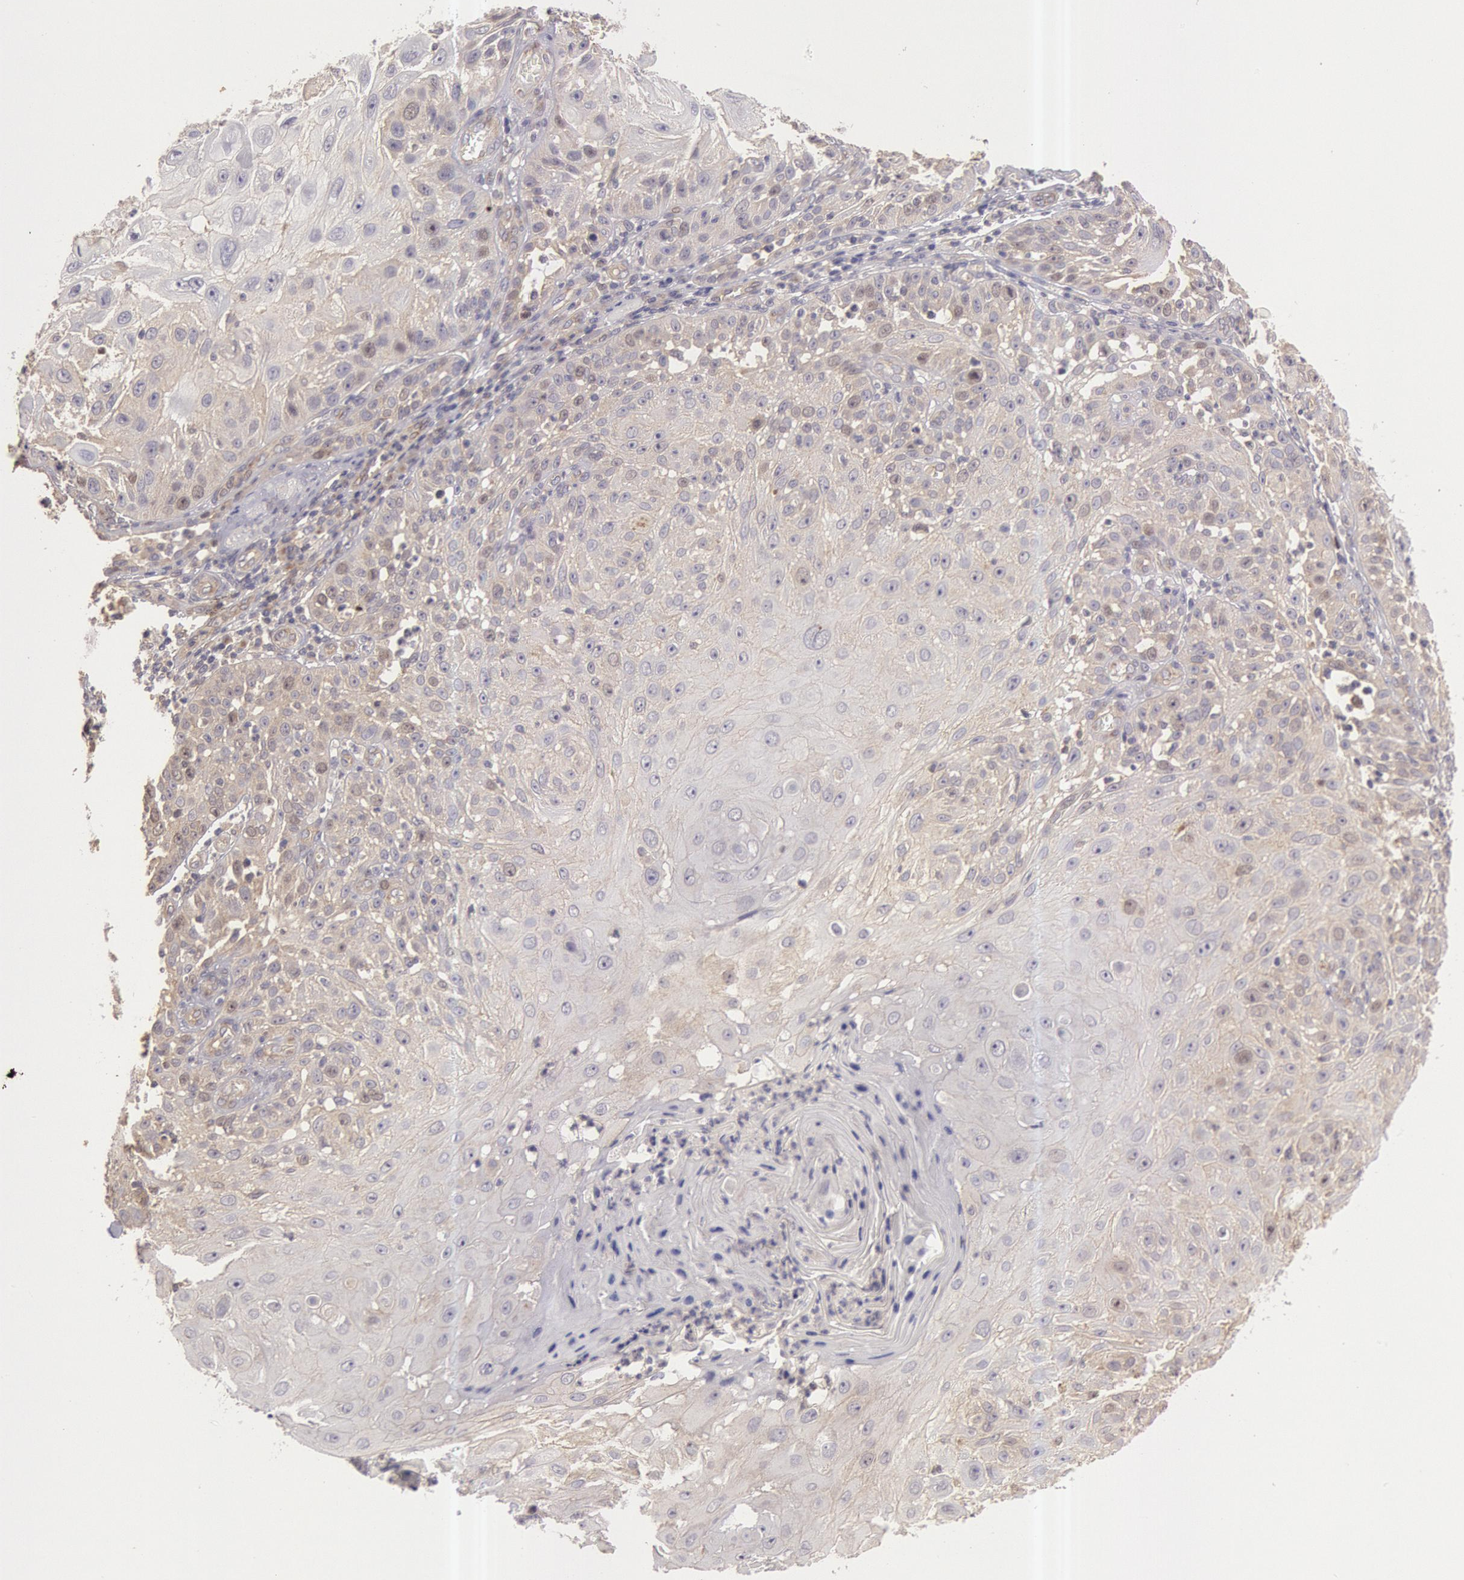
{"staining": {"intensity": "negative", "quantity": "none", "location": "none"}, "tissue": "skin cancer", "cell_type": "Tumor cells", "image_type": "cancer", "snomed": [{"axis": "morphology", "description": "Squamous cell carcinoma, NOS"}, {"axis": "topography", "description": "Skin"}], "caption": "DAB immunohistochemical staining of human skin cancer (squamous cell carcinoma) reveals no significant staining in tumor cells.", "gene": "AMOTL1", "patient": {"sex": "female", "age": 89}}